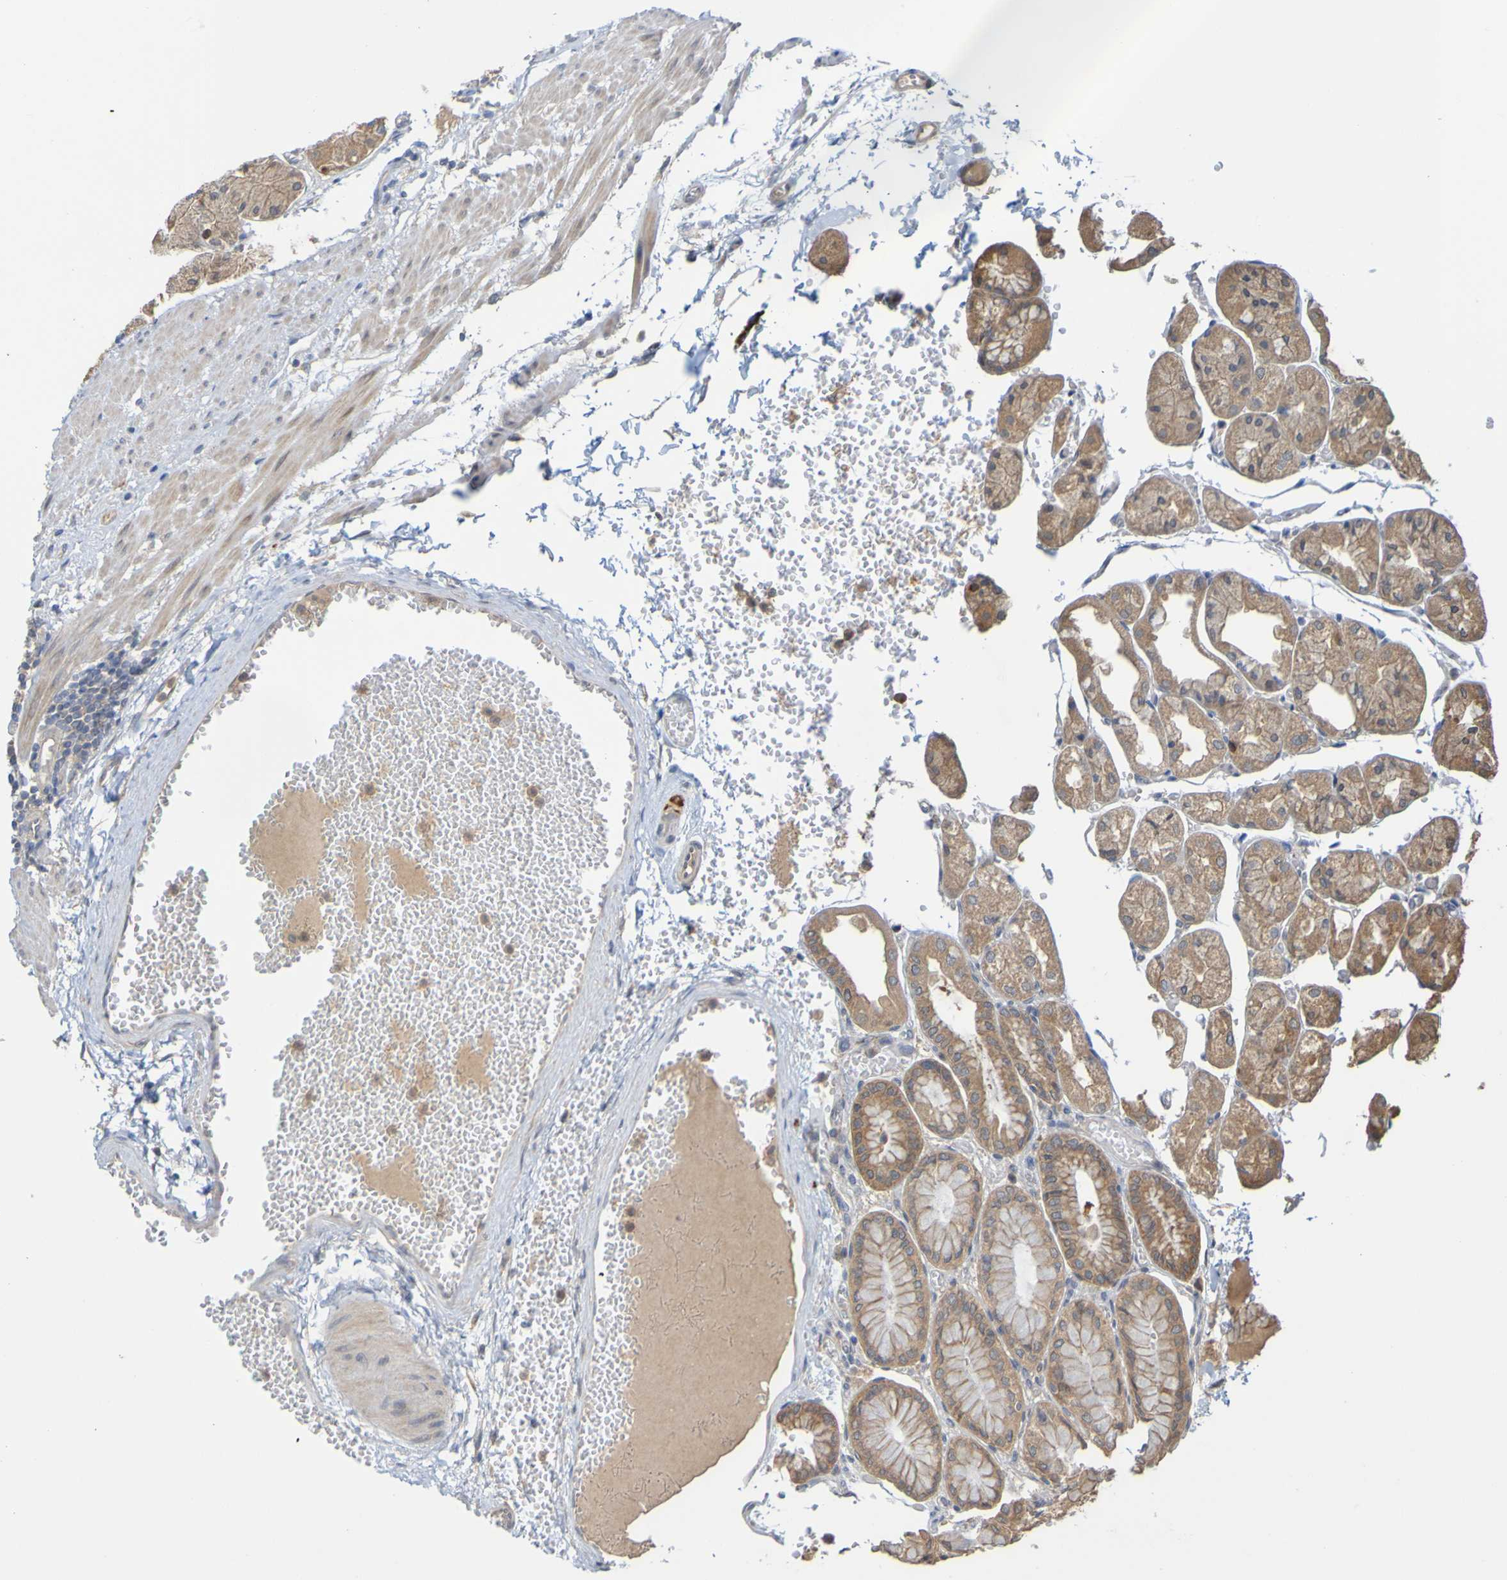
{"staining": {"intensity": "moderate", "quantity": "25%-75%", "location": "cytoplasmic/membranous"}, "tissue": "stomach", "cell_type": "Glandular cells", "image_type": "normal", "snomed": [{"axis": "morphology", "description": "Normal tissue, NOS"}, {"axis": "topography", "description": "Stomach, upper"}], "caption": "Glandular cells display medium levels of moderate cytoplasmic/membranous expression in about 25%-75% of cells in benign stomach.", "gene": "NAV2", "patient": {"sex": "male", "age": 72}}